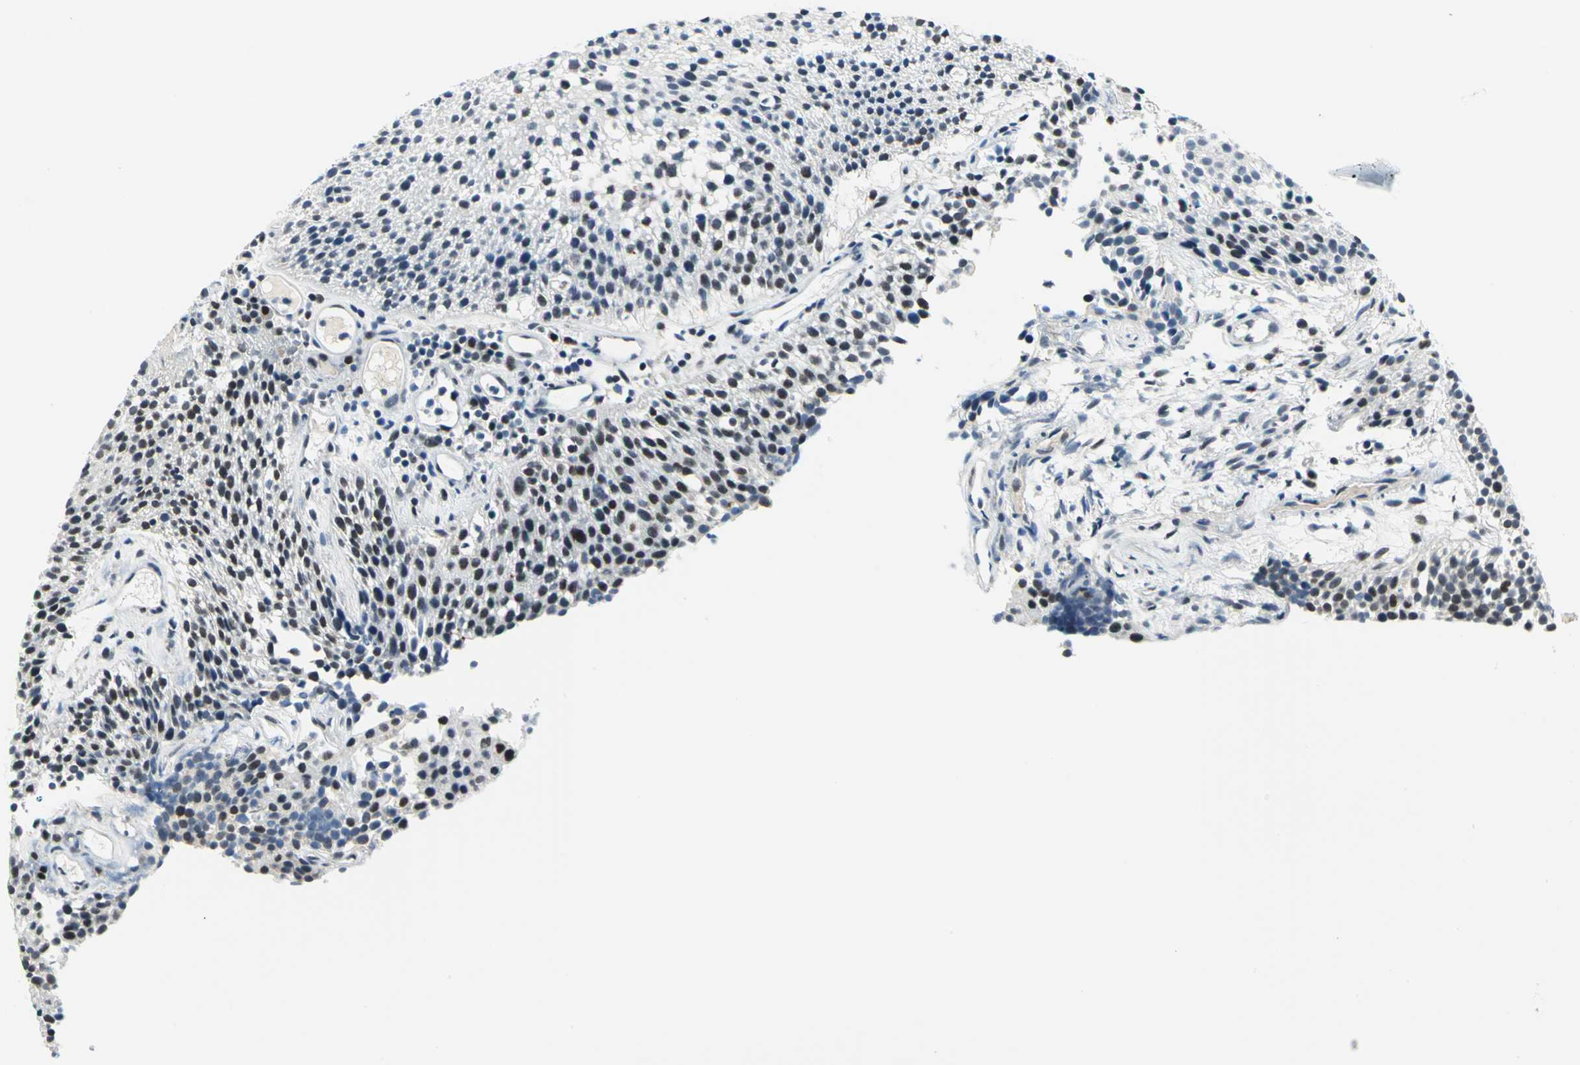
{"staining": {"intensity": "strong", "quantity": "25%-75%", "location": "nuclear"}, "tissue": "urothelial cancer", "cell_type": "Tumor cells", "image_type": "cancer", "snomed": [{"axis": "morphology", "description": "Urothelial carcinoma, Low grade"}, {"axis": "topography", "description": "Urinary bladder"}], "caption": "Strong nuclear expression is identified in approximately 25%-75% of tumor cells in low-grade urothelial carcinoma.", "gene": "RAD17", "patient": {"sex": "male", "age": 85}}